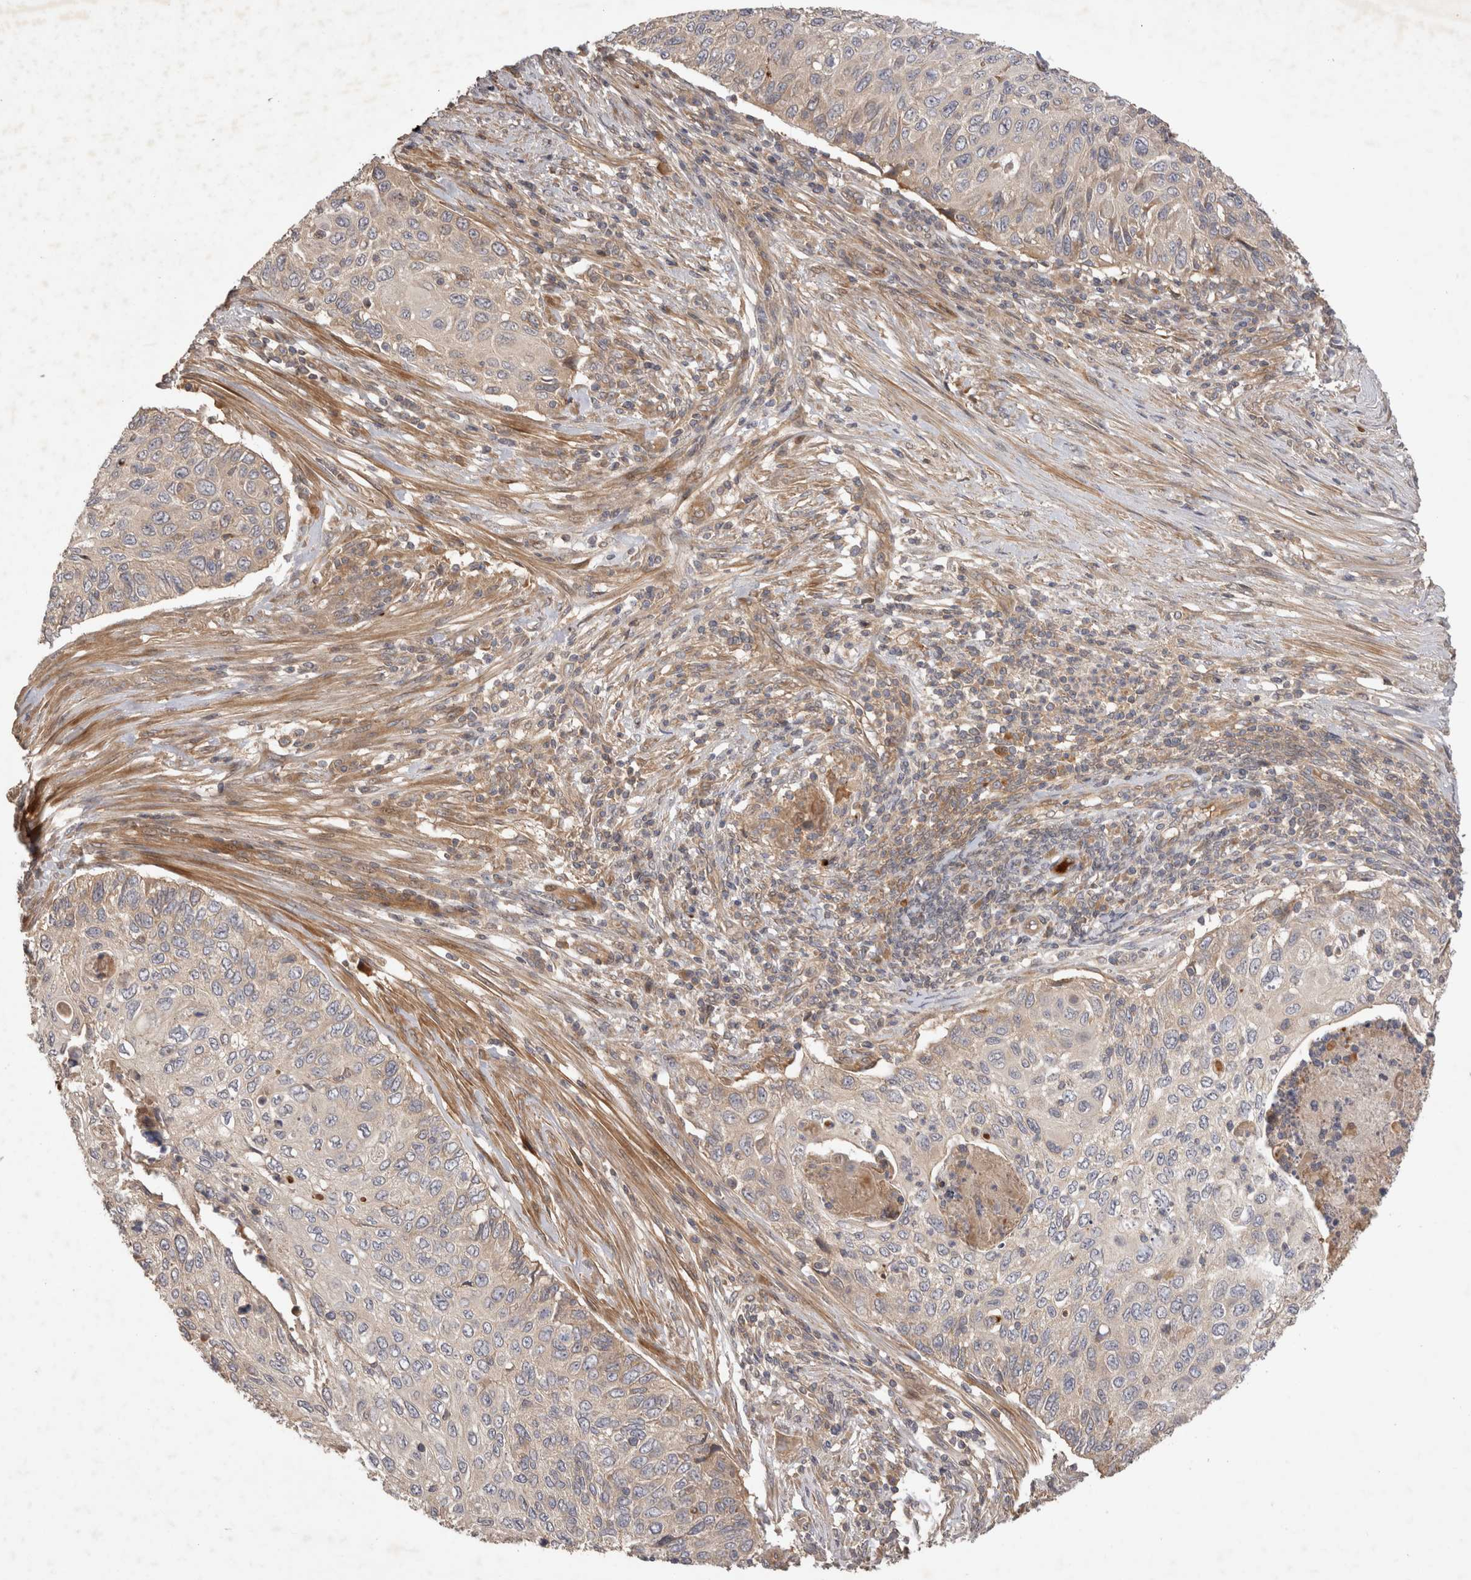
{"staining": {"intensity": "negative", "quantity": "none", "location": "none"}, "tissue": "cervical cancer", "cell_type": "Tumor cells", "image_type": "cancer", "snomed": [{"axis": "morphology", "description": "Squamous cell carcinoma, NOS"}, {"axis": "topography", "description": "Cervix"}], "caption": "There is no significant staining in tumor cells of cervical cancer.", "gene": "PPP1R42", "patient": {"sex": "female", "age": 70}}